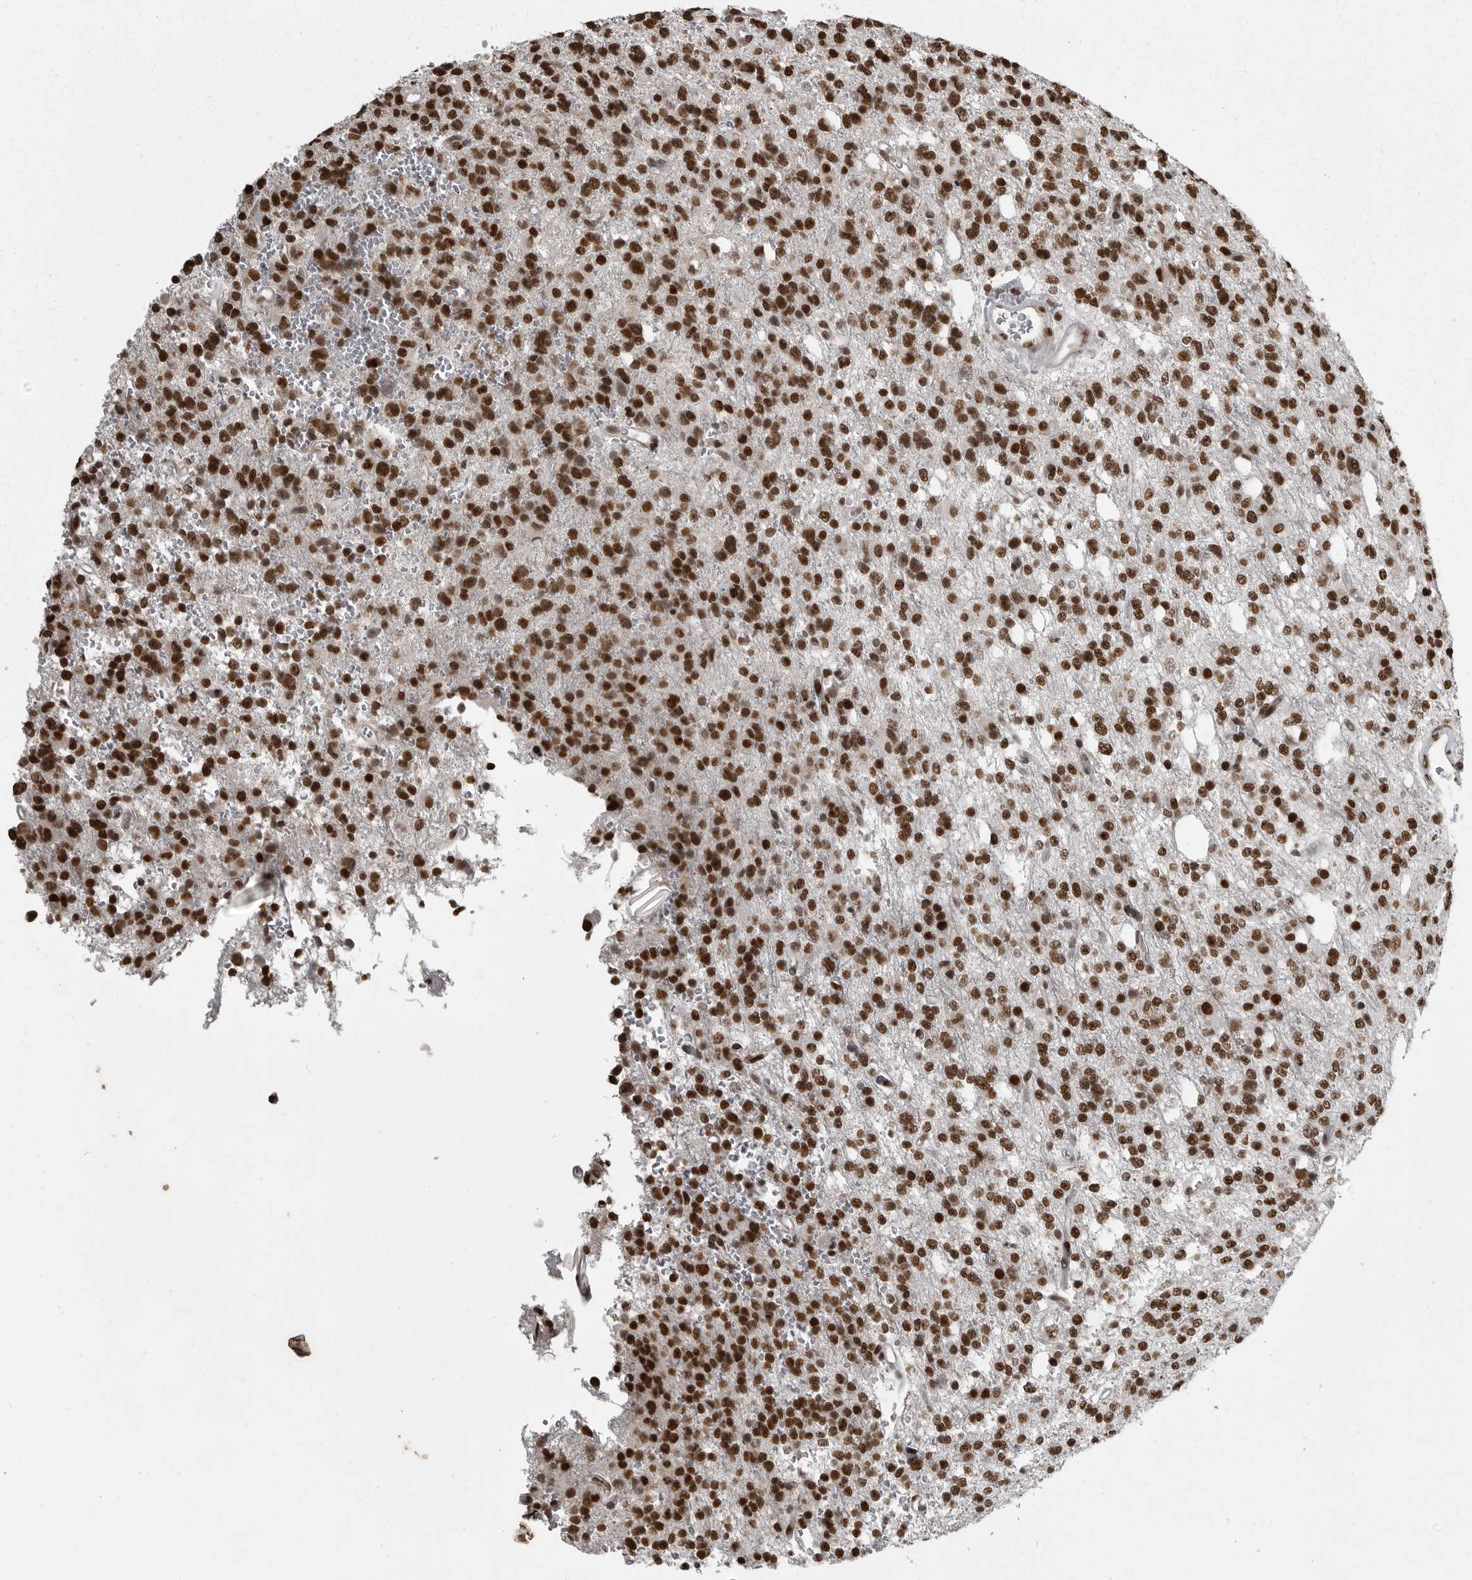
{"staining": {"intensity": "strong", "quantity": ">75%", "location": "nuclear"}, "tissue": "glioma", "cell_type": "Tumor cells", "image_type": "cancer", "snomed": [{"axis": "morphology", "description": "Glioma, malignant, High grade"}, {"axis": "topography", "description": "Brain"}], "caption": "Glioma stained with IHC shows strong nuclear staining in approximately >75% of tumor cells.", "gene": "YAF2", "patient": {"sex": "female", "age": 62}}